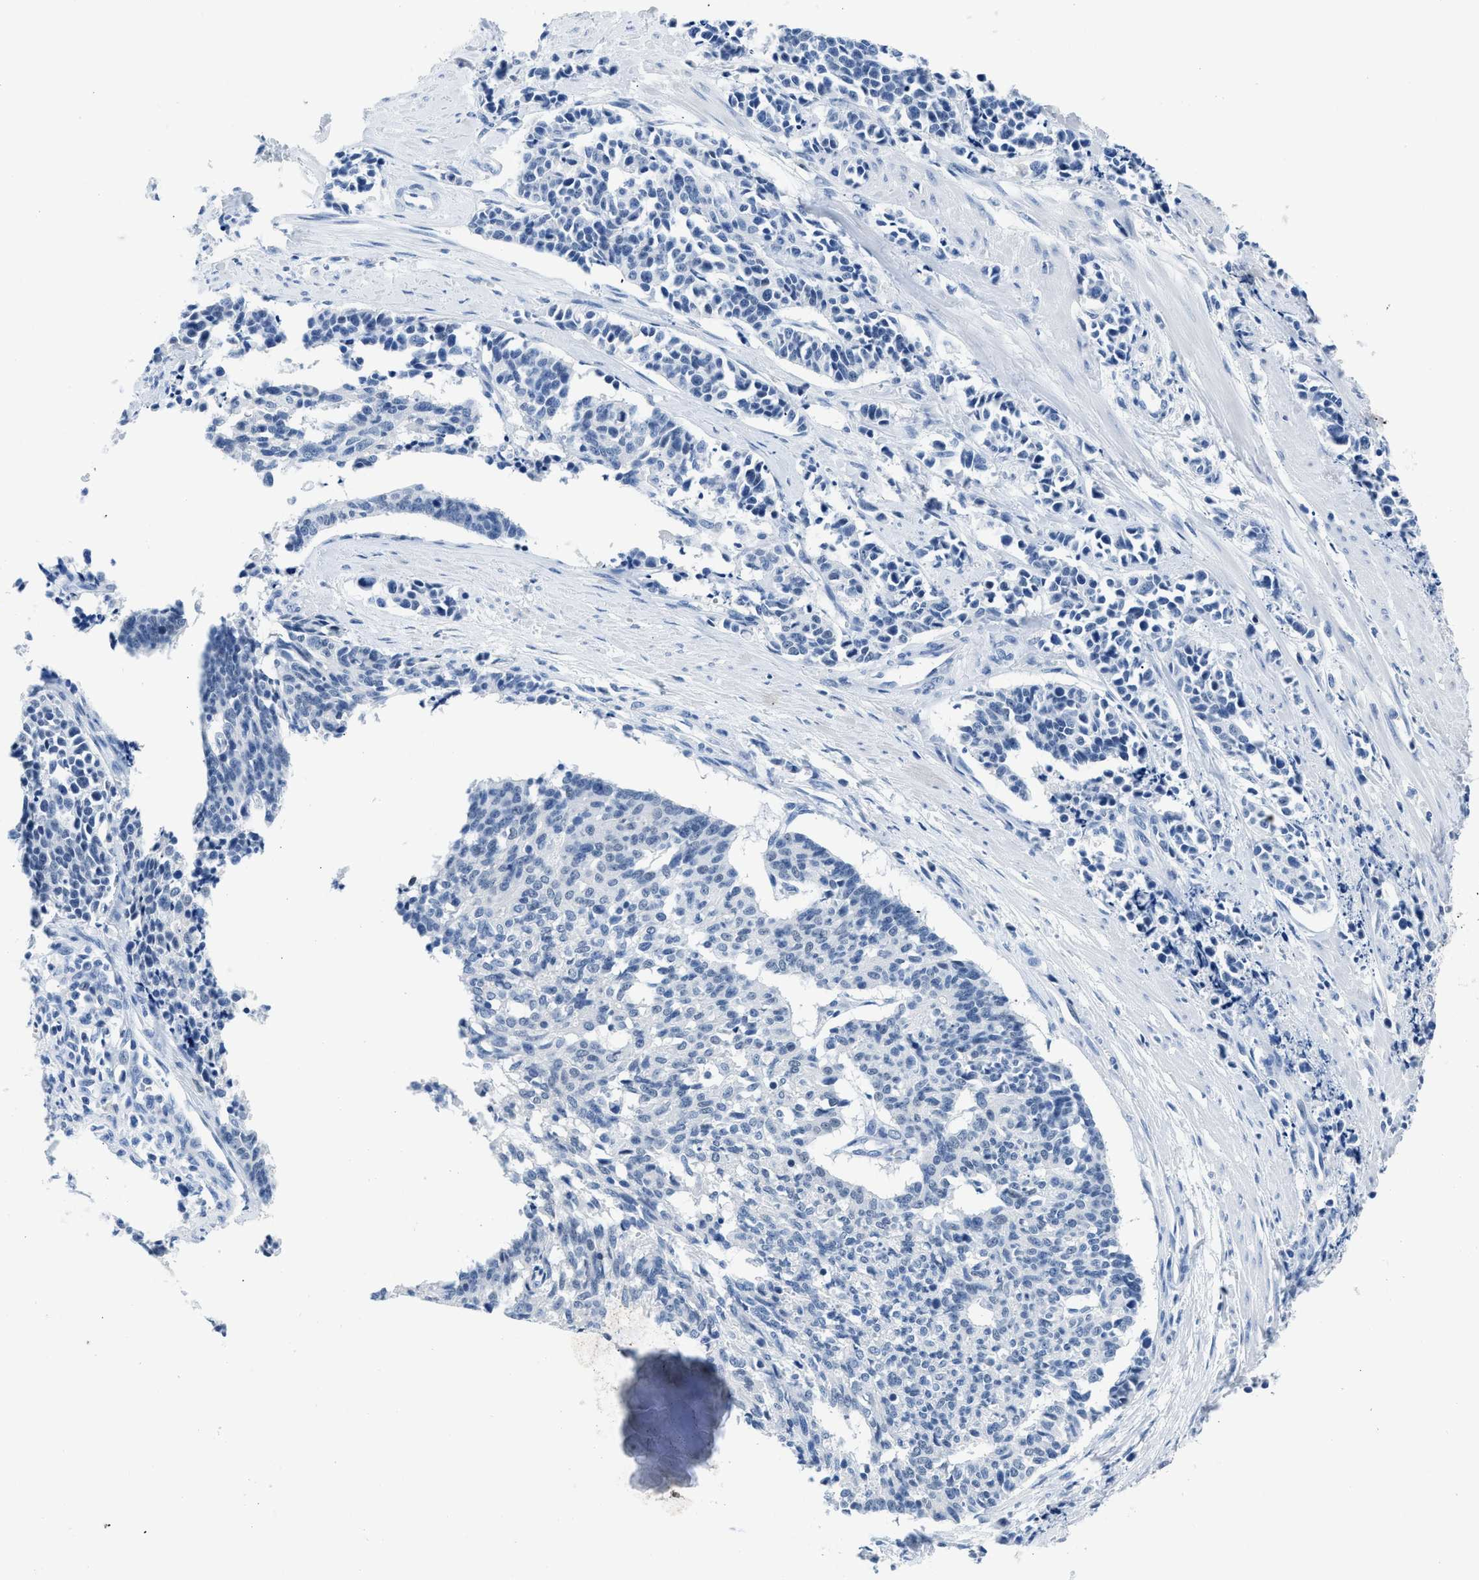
{"staining": {"intensity": "negative", "quantity": "none", "location": "none"}, "tissue": "cervical cancer", "cell_type": "Tumor cells", "image_type": "cancer", "snomed": [{"axis": "morphology", "description": "Squamous cell carcinoma, NOS"}, {"axis": "topography", "description": "Cervix"}], "caption": "The image shows no staining of tumor cells in squamous cell carcinoma (cervical).", "gene": "NFATC2", "patient": {"sex": "female", "age": 35}}